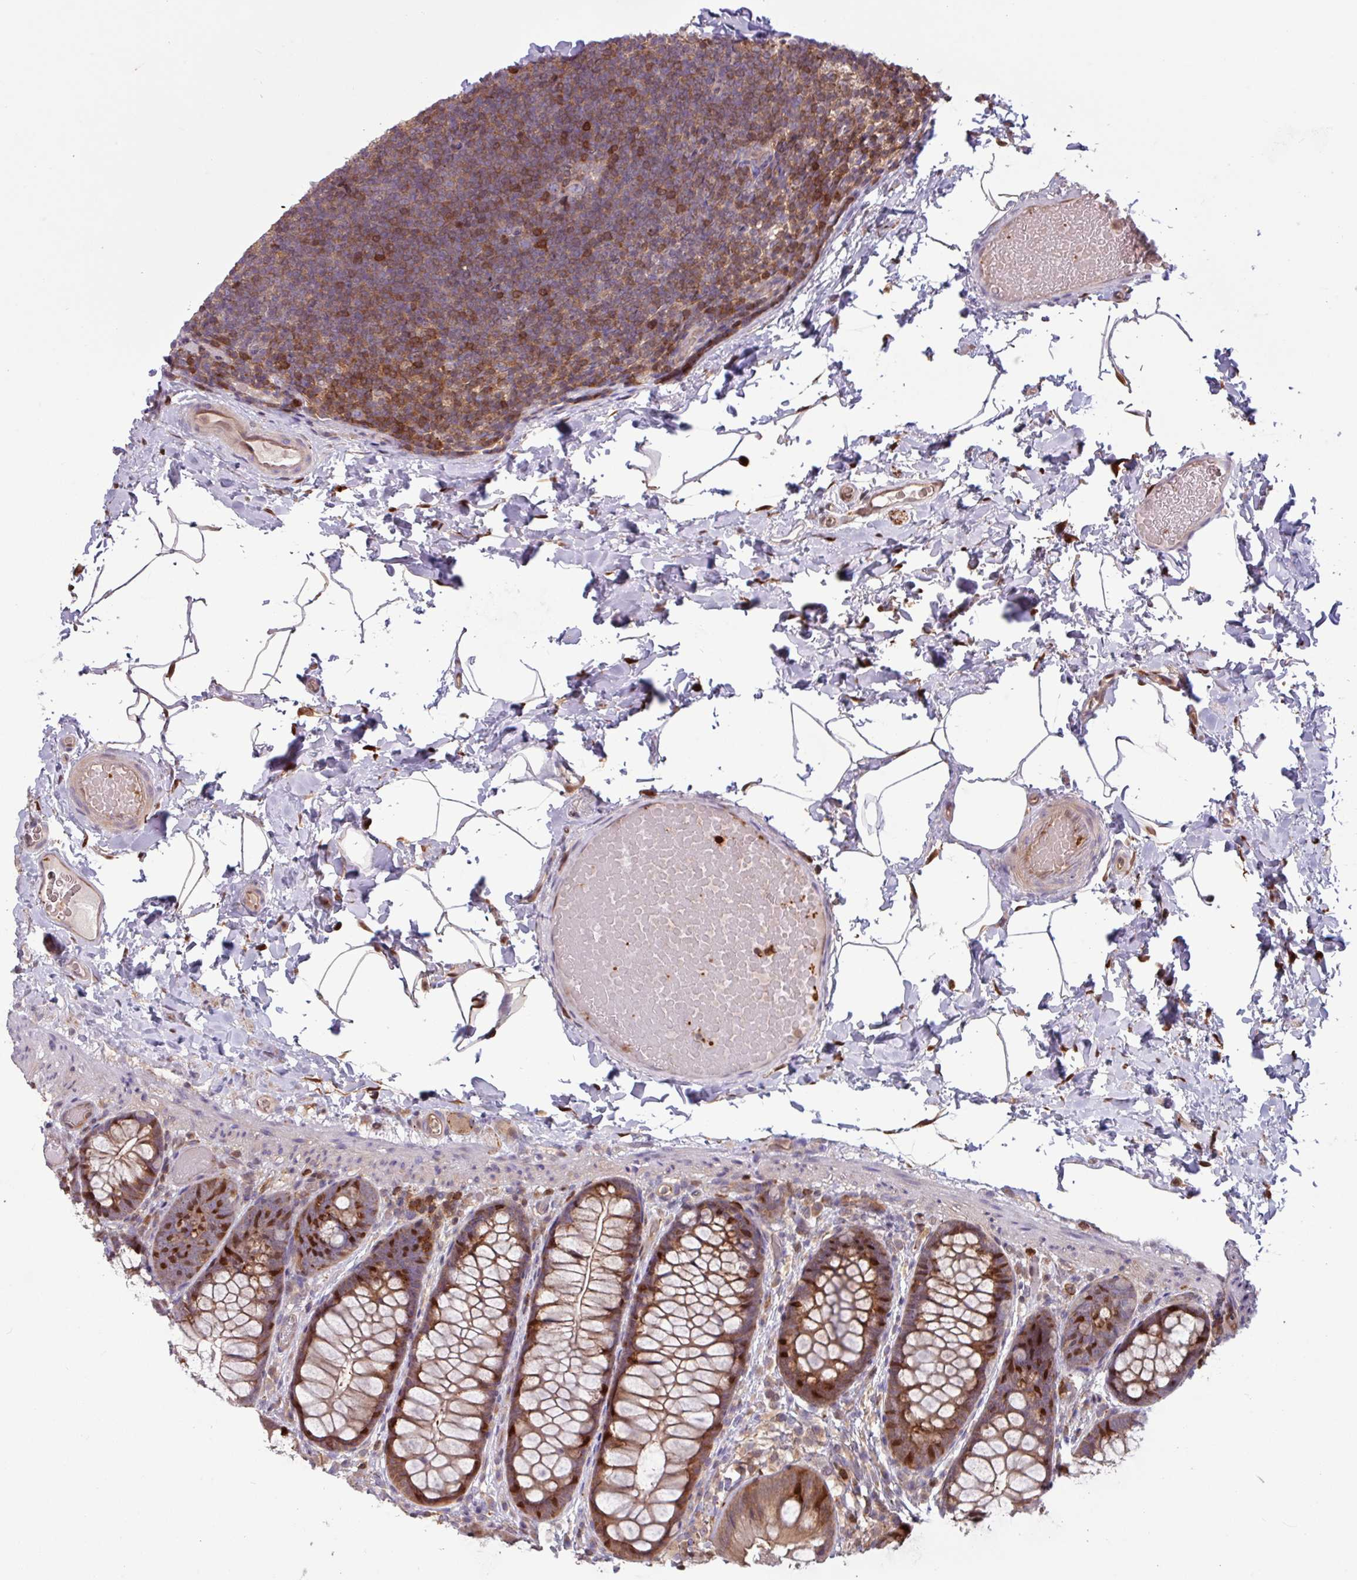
{"staining": {"intensity": "weak", "quantity": "<25%", "location": "cytoplasmic/membranous"}, "tissue": "colon", "cell_type": "Endothelial cells", "image_type": "normal", "snomed": [{"axis": "morphology", "description": "Normal tissue, NOS"}, {"axis": "topography", "description": "Colon"}], "caption": "Human colon stained for a protein using immunohistochemistry displays no positivity in endothelial cells.", "gene": "SEC61G", "patient": {"sex": "male", "age": 46}}